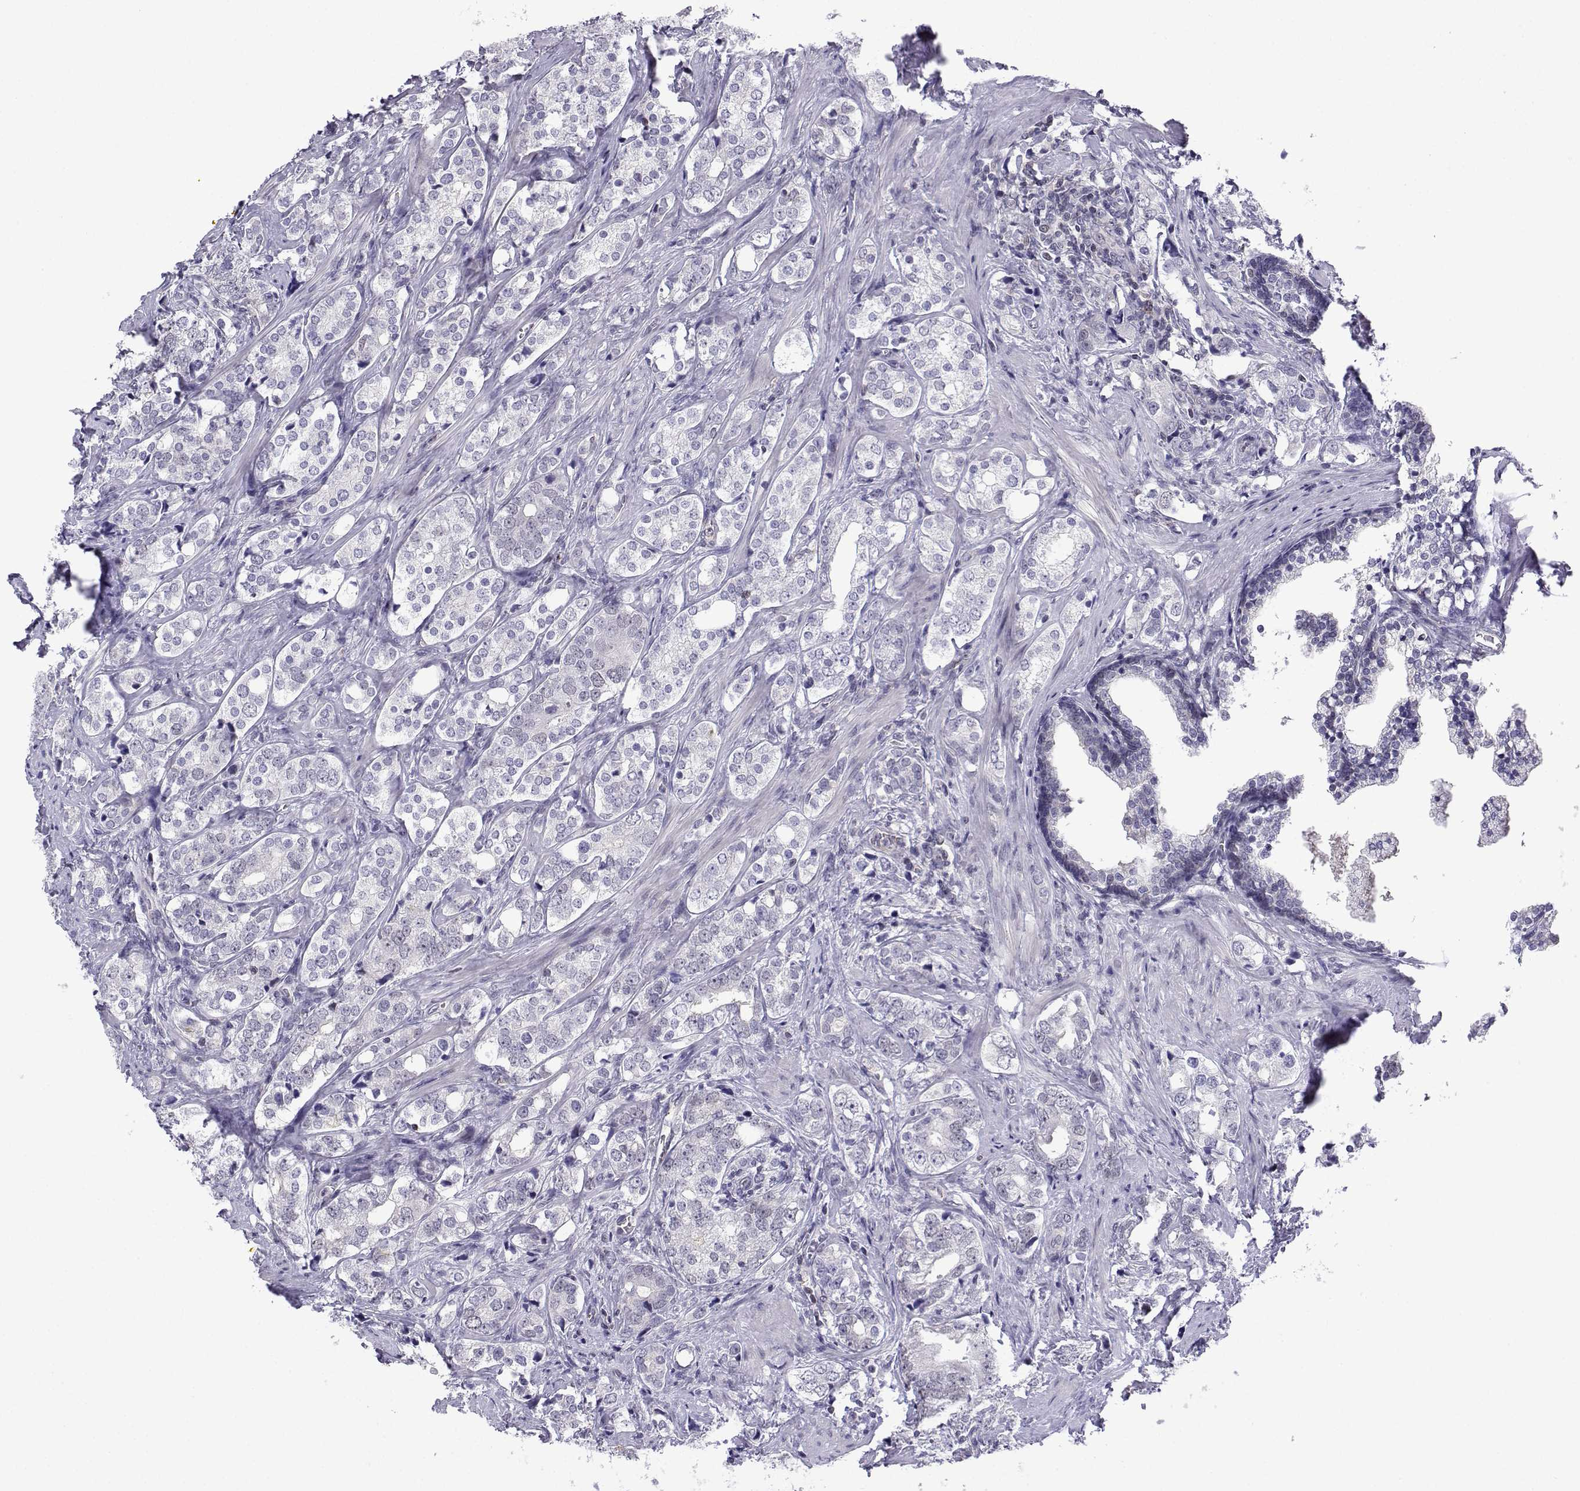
{"staining": {"intensity": "negative", "quantity": "none", "location": "none"}, "tissue": "prostate cancer", "cell_type": "Tumor cells", "image_type": "cancer", "snomed": [{"axis": "morphology", "description": "Adenocarcinoma, NOS"}, {"axis": "topography", "description": "Prostate and seminal vesicle, NOS"}], "caption": "A micrograph of human prostate cancer is negative for staining in tumor cells.", "gene": "INCENP", "patient": {"sex": "male", "age": 63}}